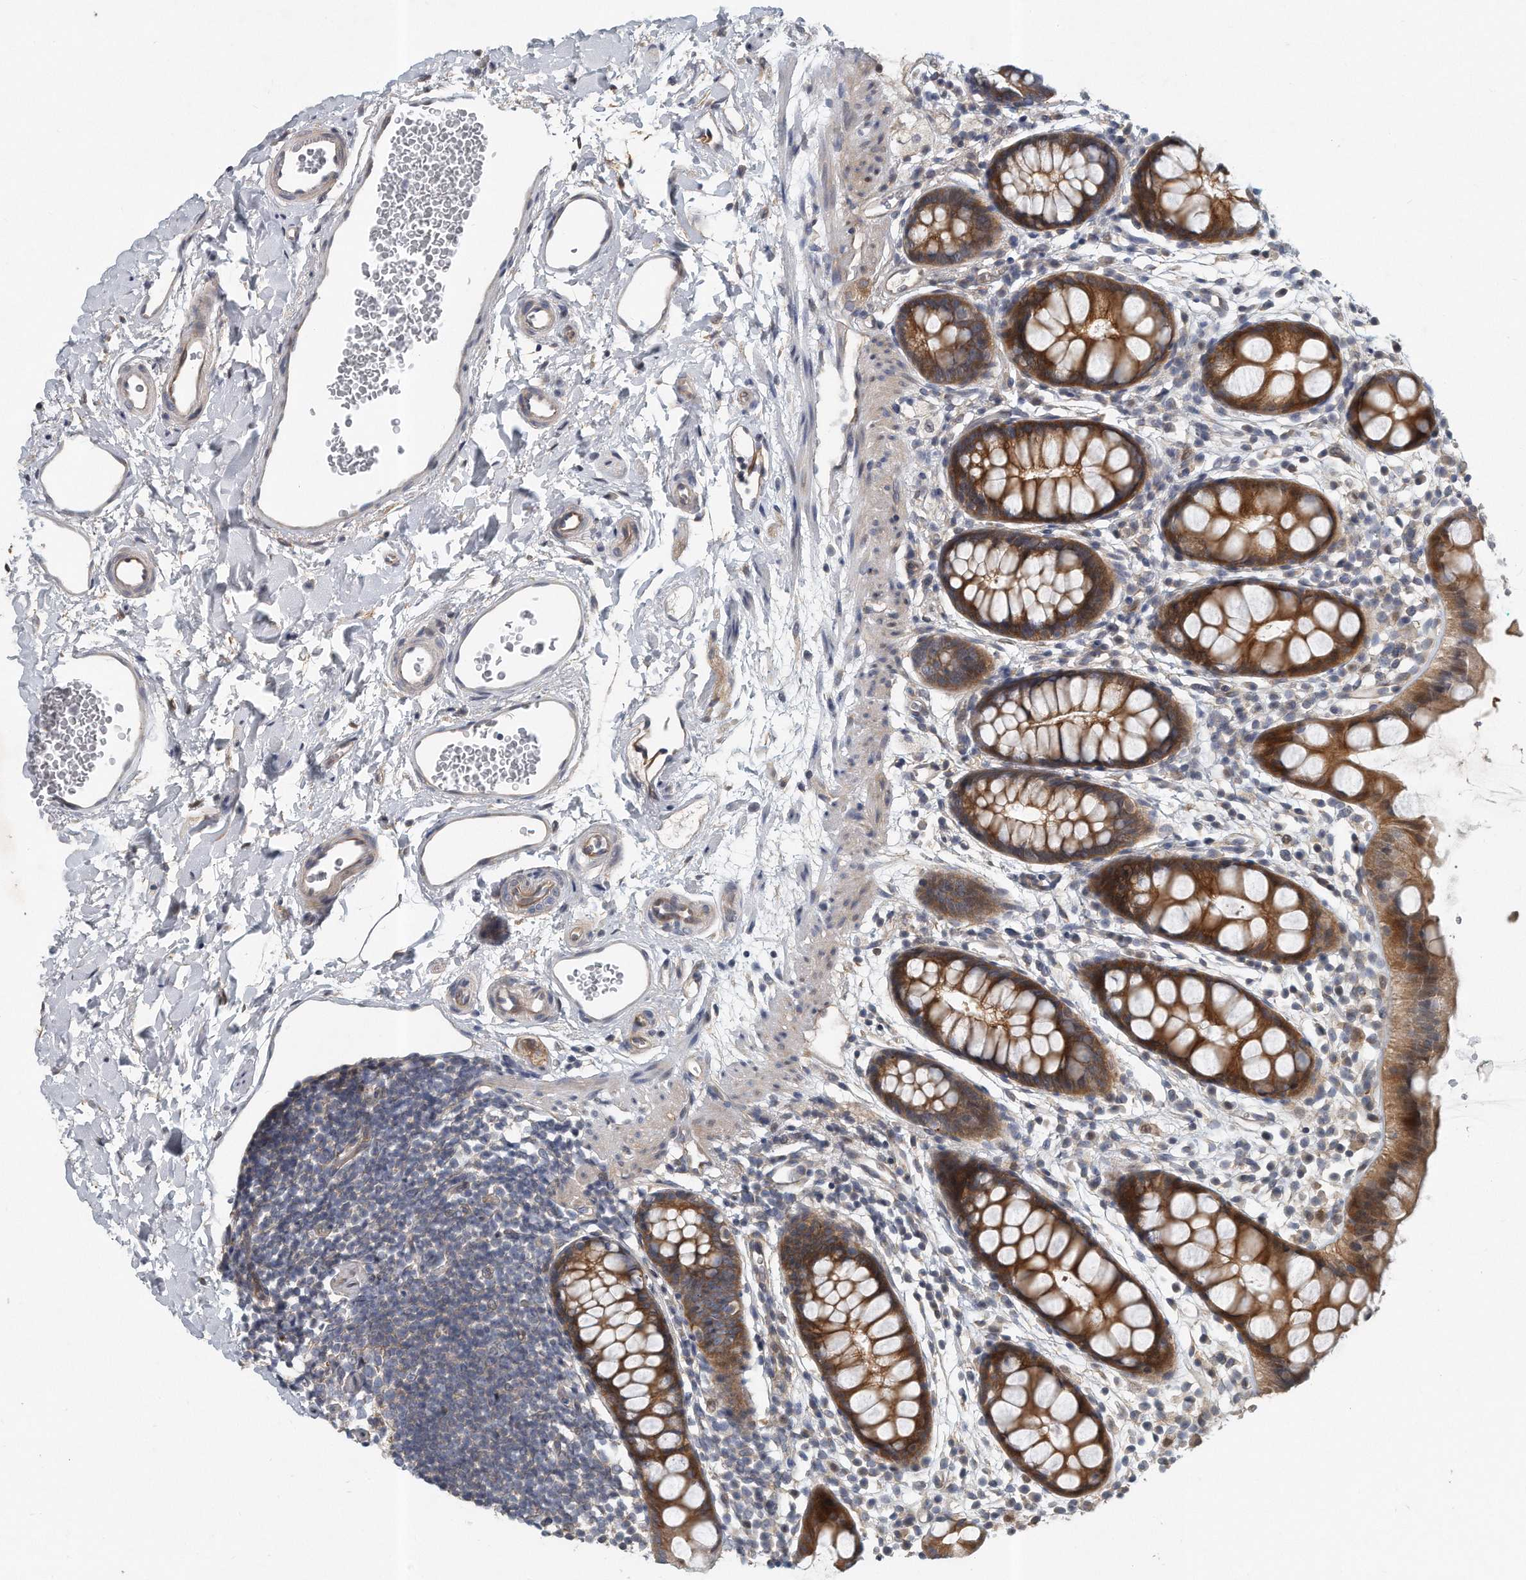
{"staining": {"intensity": "strong", "quantity": ">75%", "location": "cytoplasmic/membranous"}, "tissue": "rectum", "cell_type": "Glandular cells", "image_type": "normal", "snomed": [{"axis": "morphology", "description": "Normal tissue, NOS"}, {"axis": "topography", "description": "Rectum"}], "caption": "Brown immunohistochemical staining in unremarkable rectum shows strong cytoplasmic/membranous expression in approximately >75% of glandular cells.", "gene": "PCDH8", "patient": {"sex": "female", "age": 65}}